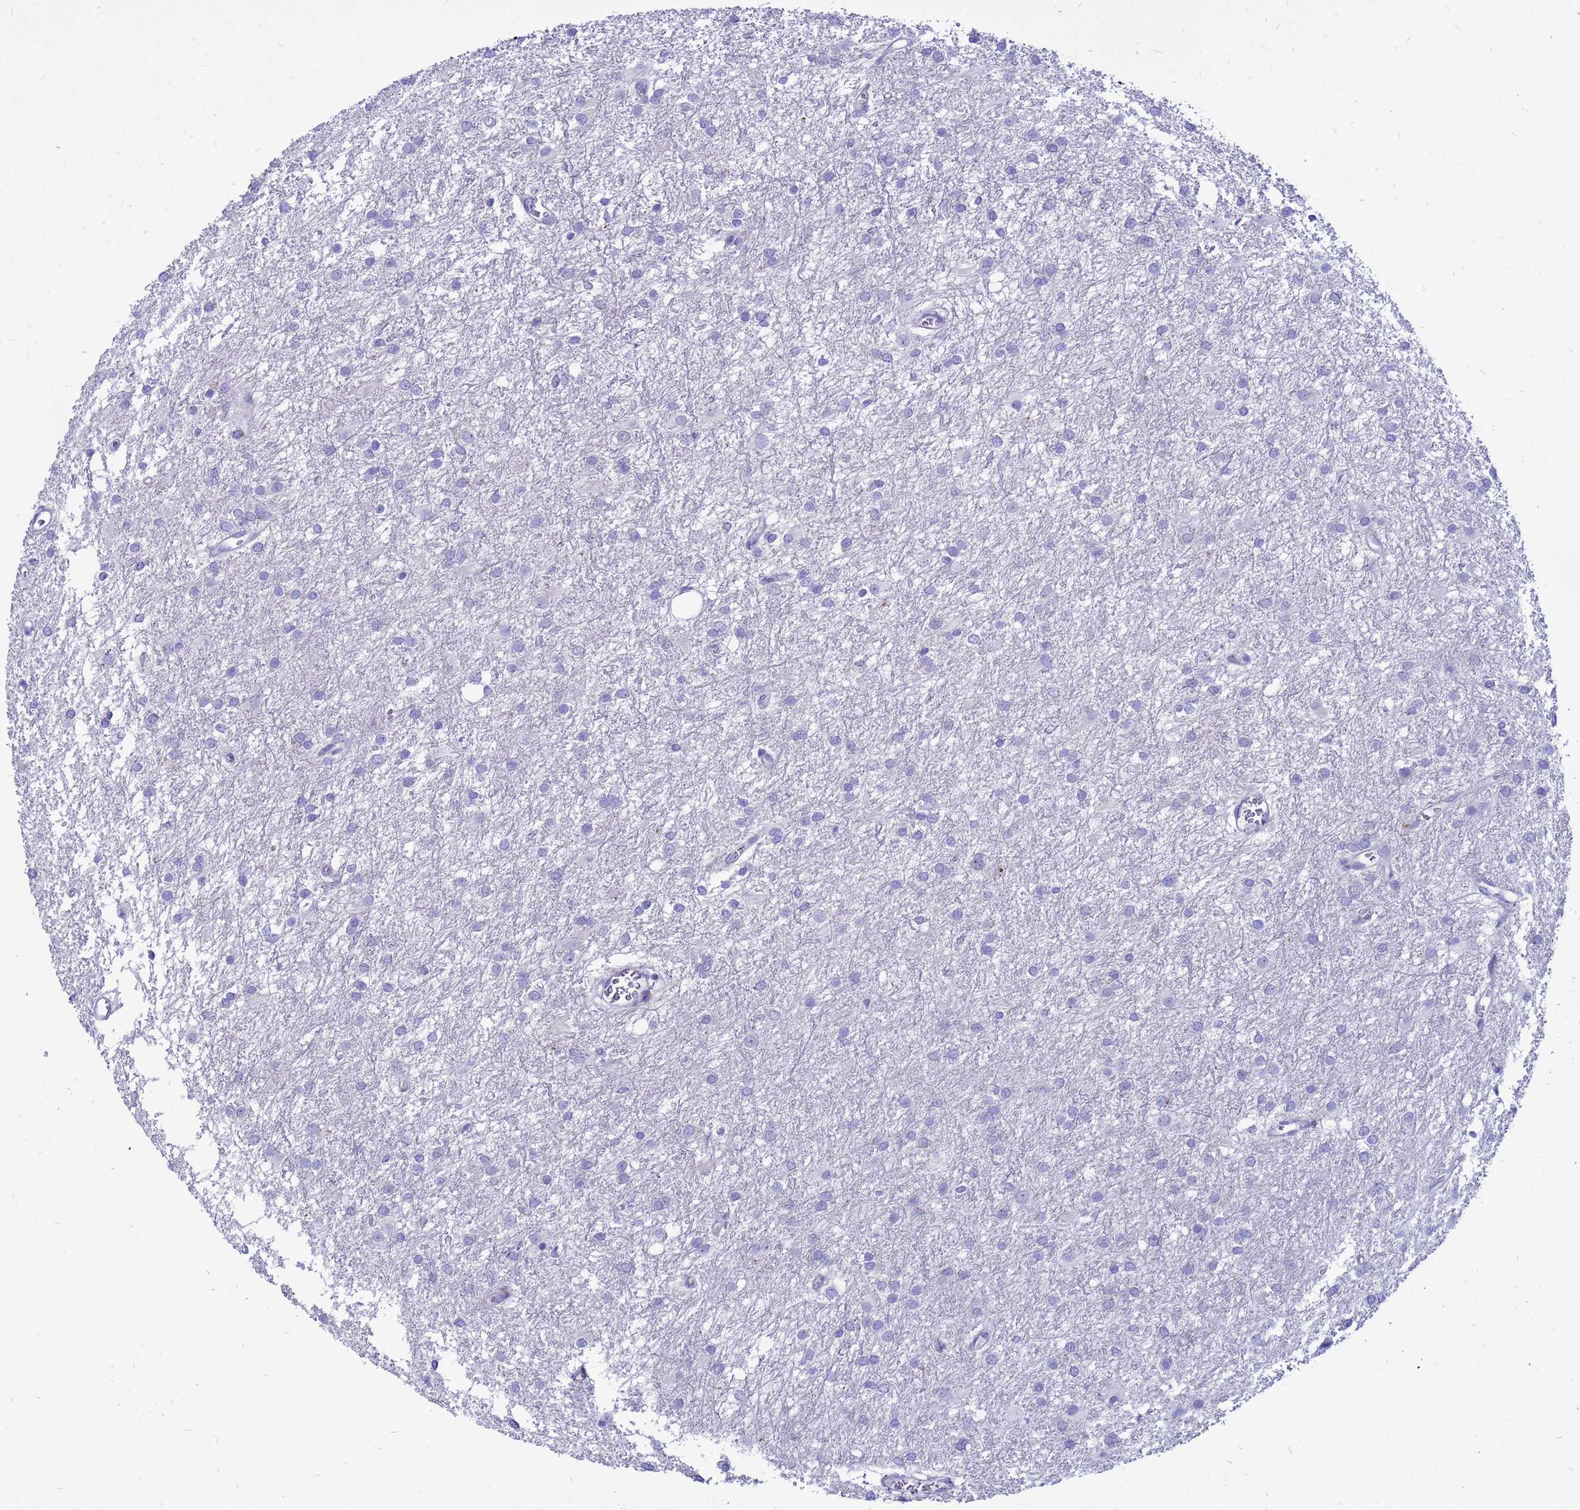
{"staining": {"intensity": "negative", "quantity": "none", "location": "none"}, "tissue": "glioma", "cell_type": "Tumor cells", "image_type": "cancer", "snomed": [{"axis": "morphology", "description": "Glioma, malignant, High grade"}, {"axis": "topography", "description": "Brain"}], "caption": "DAB (3,3'-diaminobenzidine) immunohistochemical staining of human malignant high-grade glioma demonstrates no significant positivity in tumor cells.", "gene": "FHIP1A", "patient": {"sex": "female", "age": 50}}